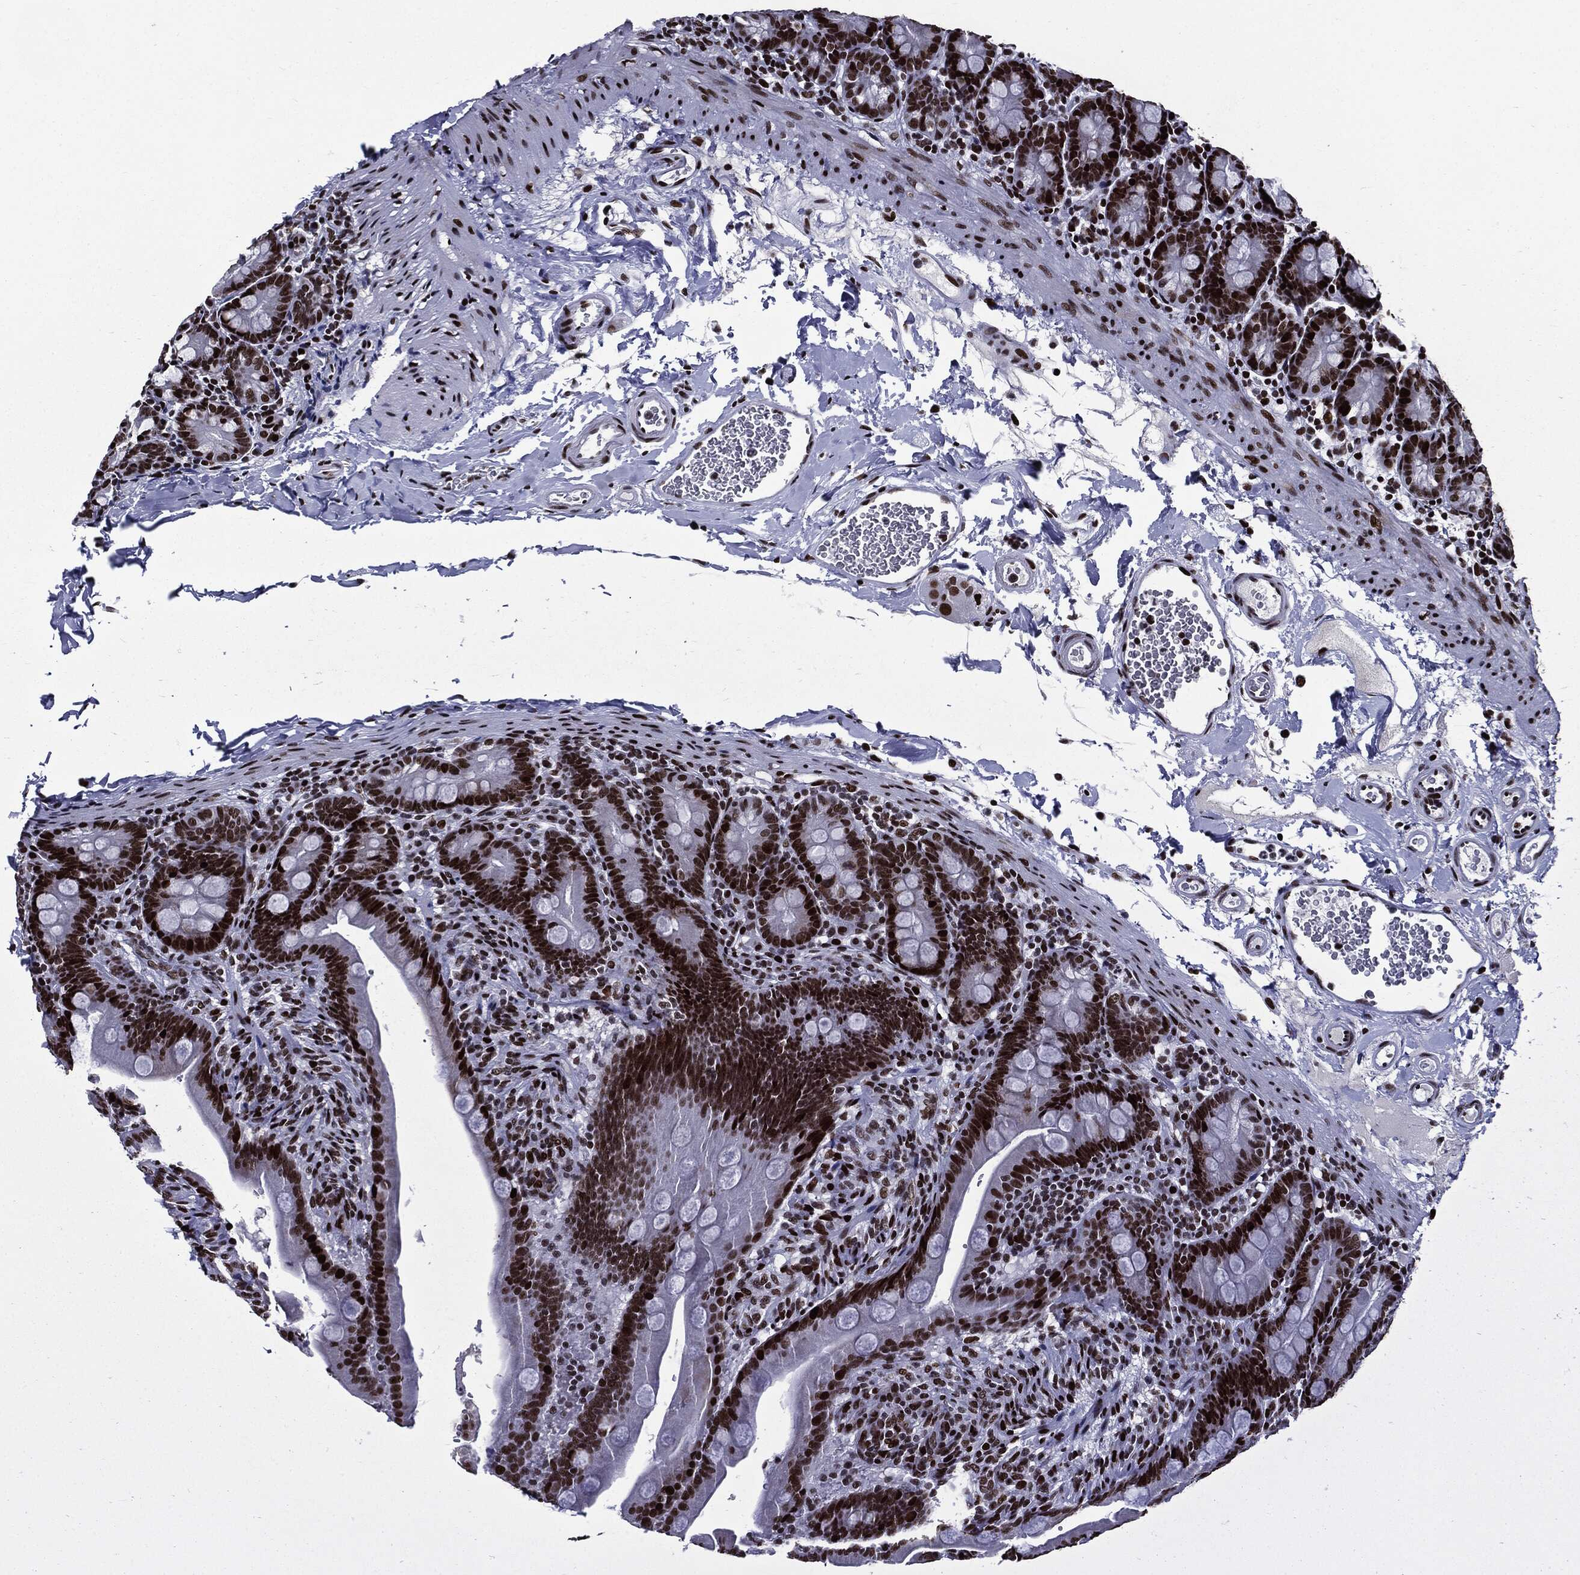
{"staining": {"intensity": "strong", "quantity": ">75%", "location": "nuclear"}, "tissue": "small intestine", "cell_type": "Glandular cells", "image_type": "normal", "snomed": [{"axis": "morphology", "description": "Normal tissue, NOS"}, {"axis": "topography", "description": "Small intestine"}], "caption": "The immunohistochemical stain labels strong nuclear positivity in glandular cells of normal small intestine.", "gene": "ZFP91", "patient": {"sex": "female", "age": 44}}